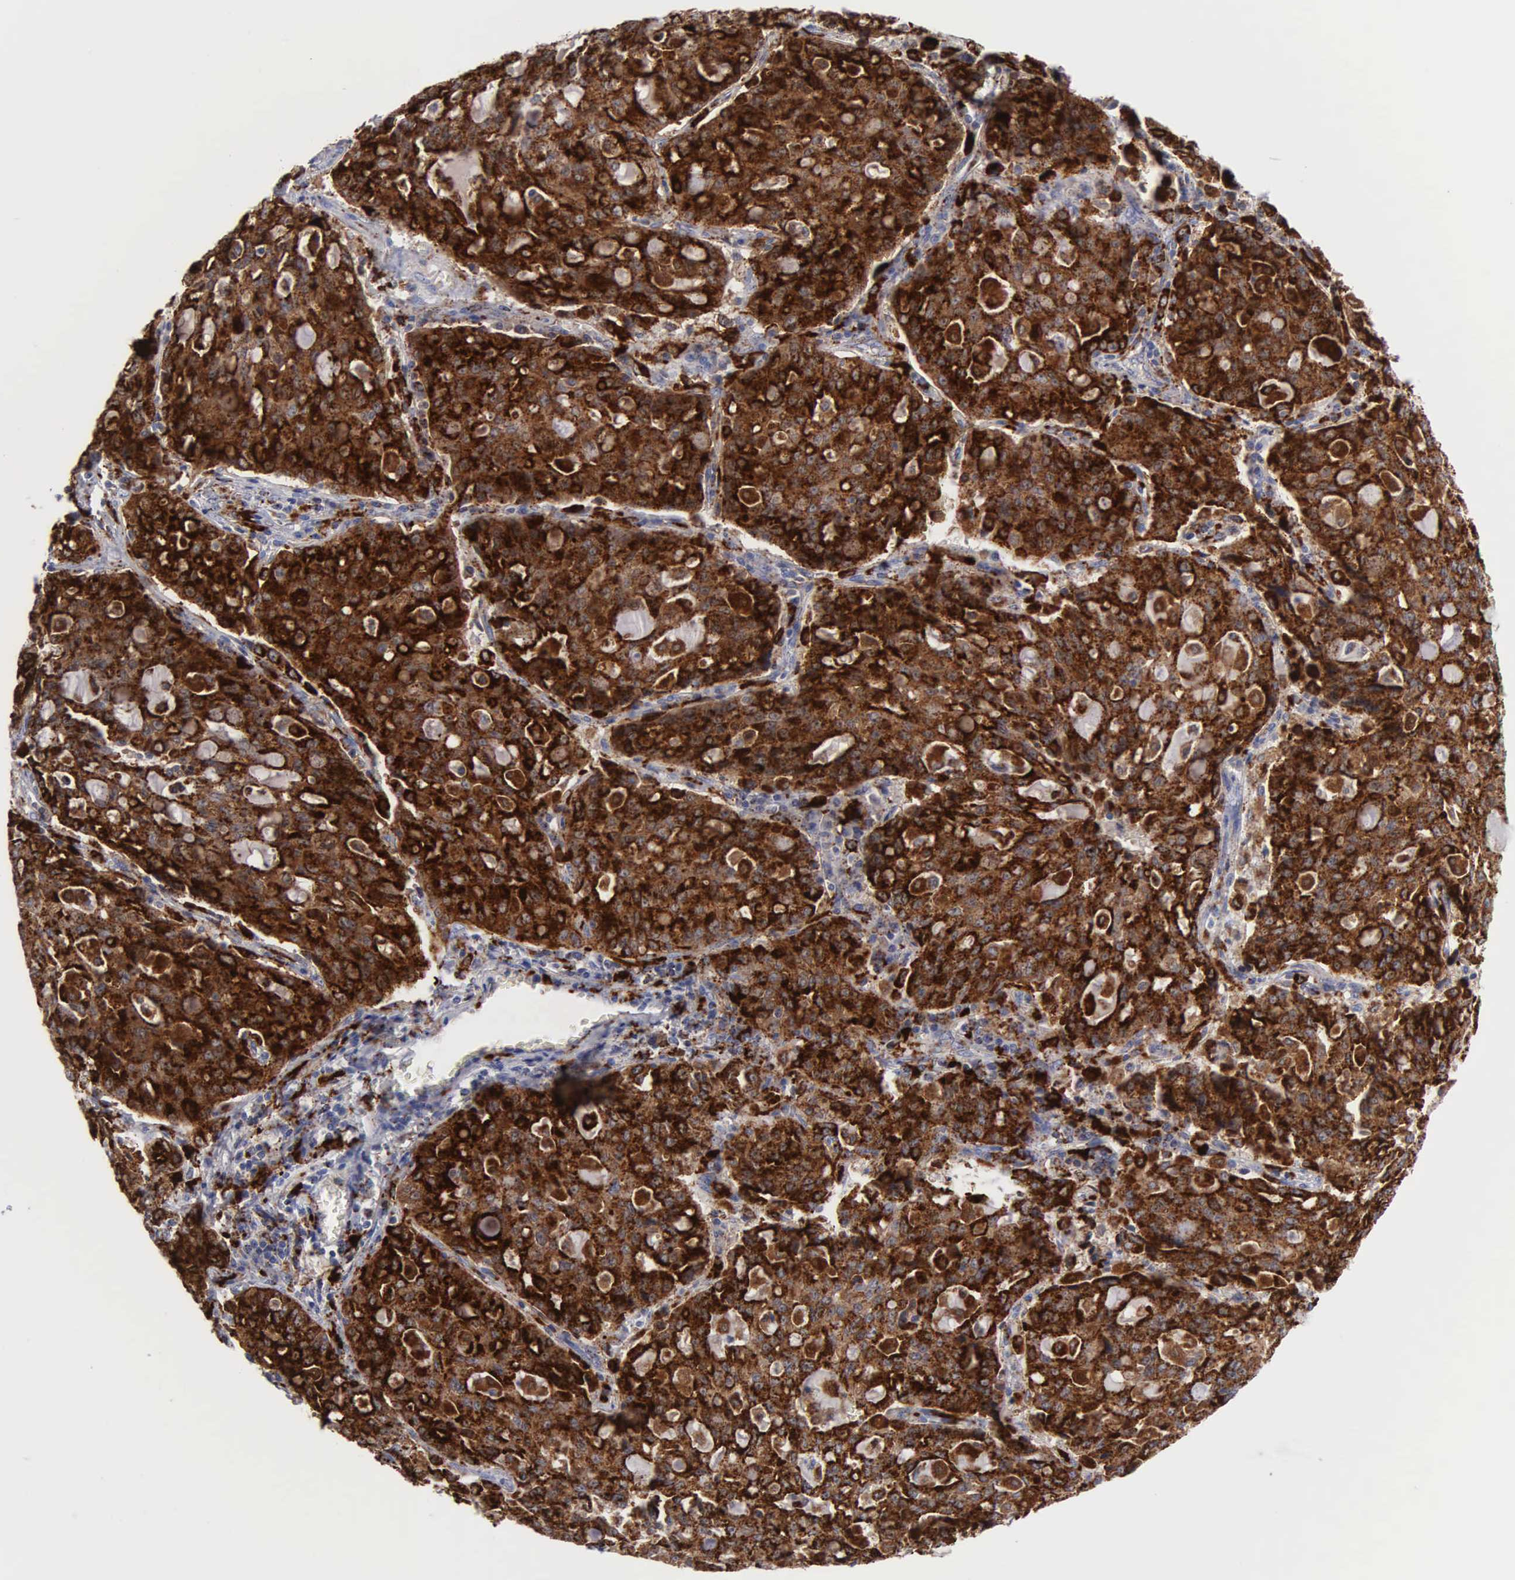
{"staining": {"intensity": "strong", "quantity": ">75%", "location": "cytoplasmic/membranous"}, "tissue": "lung cancer", "cell_type": "Tumor cells", "image_type": "cancer", "snomed": [{"axis": "morphology", "description": "Adenocarcinoma, NOS"}, {"axis": "topography", "description": "Lung"}], "caption": "Protein staining reveals strong cytoplasmic/membranous staining in about >75% of tumor cells in lung adenocarcinoma.", "gene": "CTSH", "patient": {"sex": "female", "age": 44}}